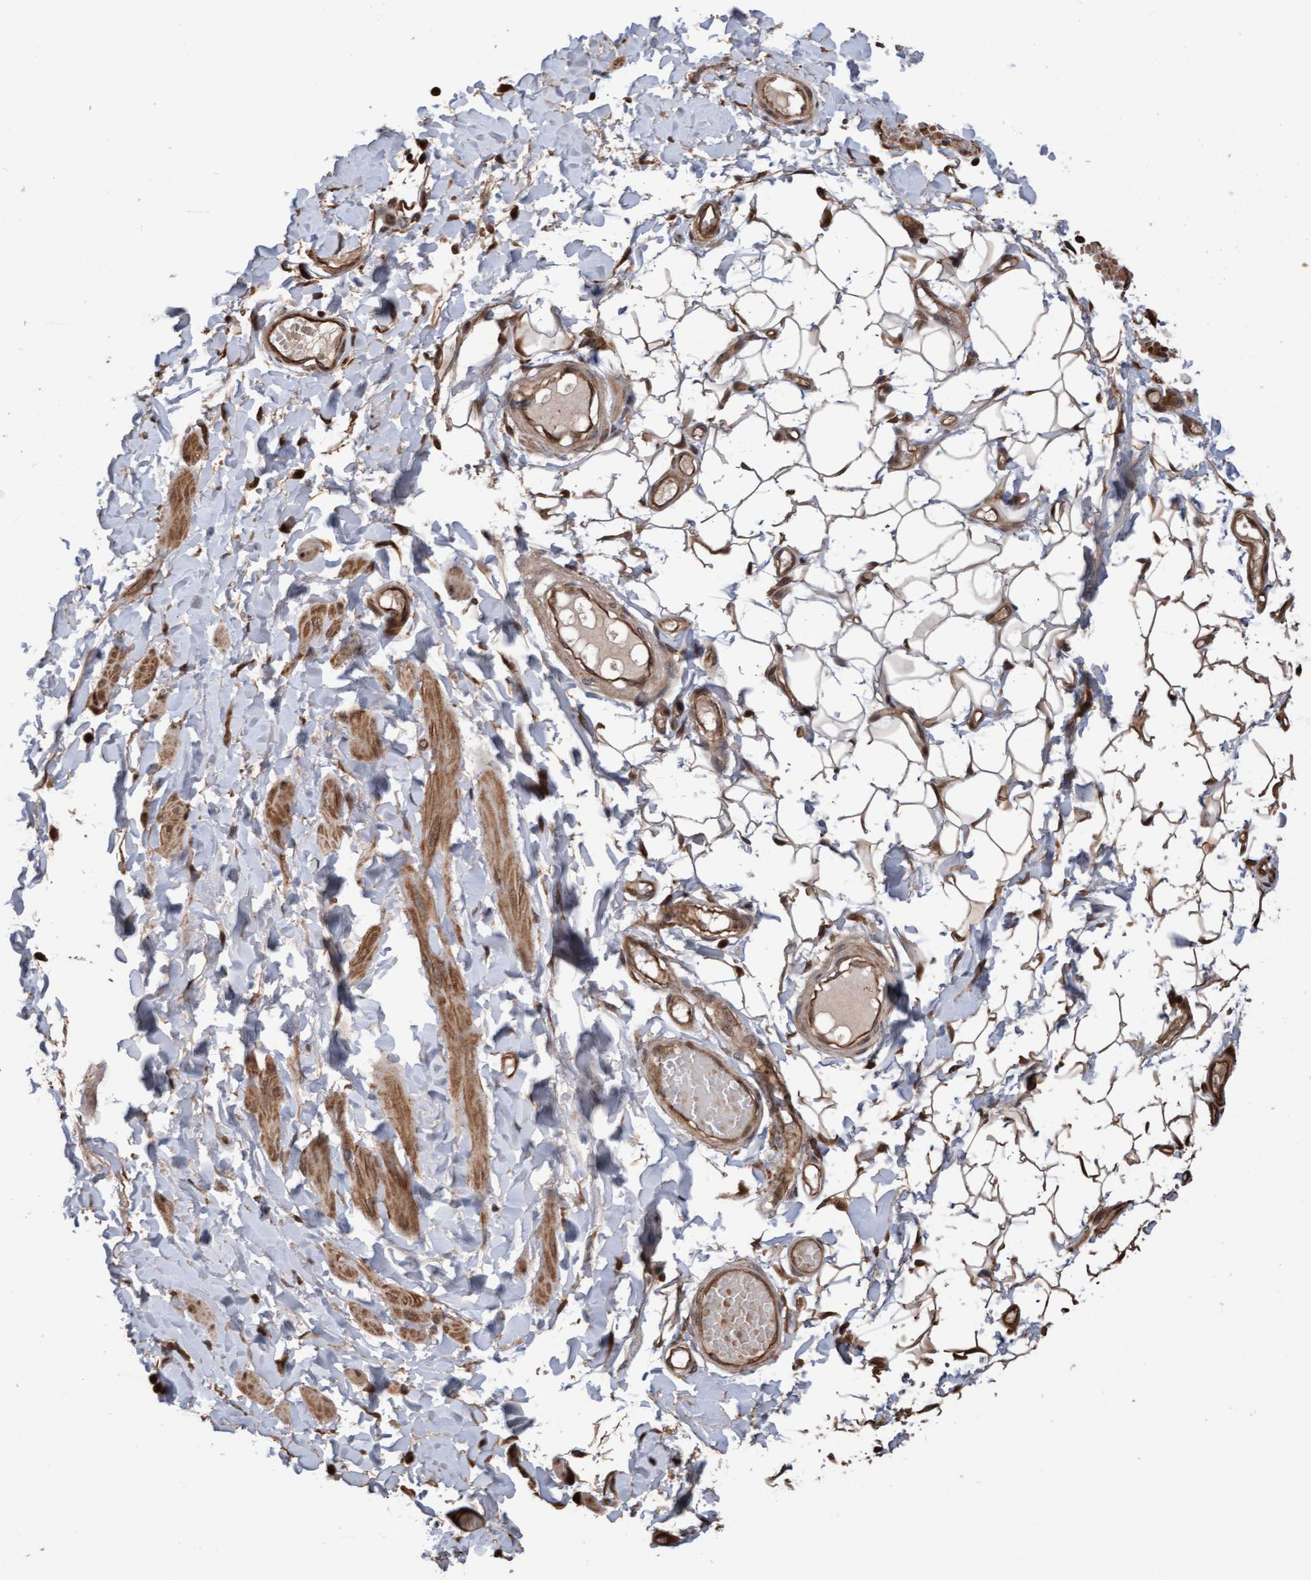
{"staining": {"intensity": "strong", "quantity": ">75%", "location": "cytoplasmic/membranous"}, "tissue": "adipose tissue", "cell_type": "Adipocytes", "image_type": "normal", "snomed": [{"axis": "morphology", "description": "Normal tissue, NOS"}, {"axis": "topography", "description": "Adipose tissue"}, {"axis": "topography", "description": "Vascular tissue"}, {"axis": "topography", "description": "Peripheral nerve tissue"}], "caption": "Brown immunohistochemical staining in unremarkable human adipose tissue shows strong cytoplasmic/membranous positivity in about >75% of adipocytes. (brown staining indicates protein expression, while blue staining denotes nuclei).", "gene": "PECR", "patient": {"sex": "male", "age": 25}}